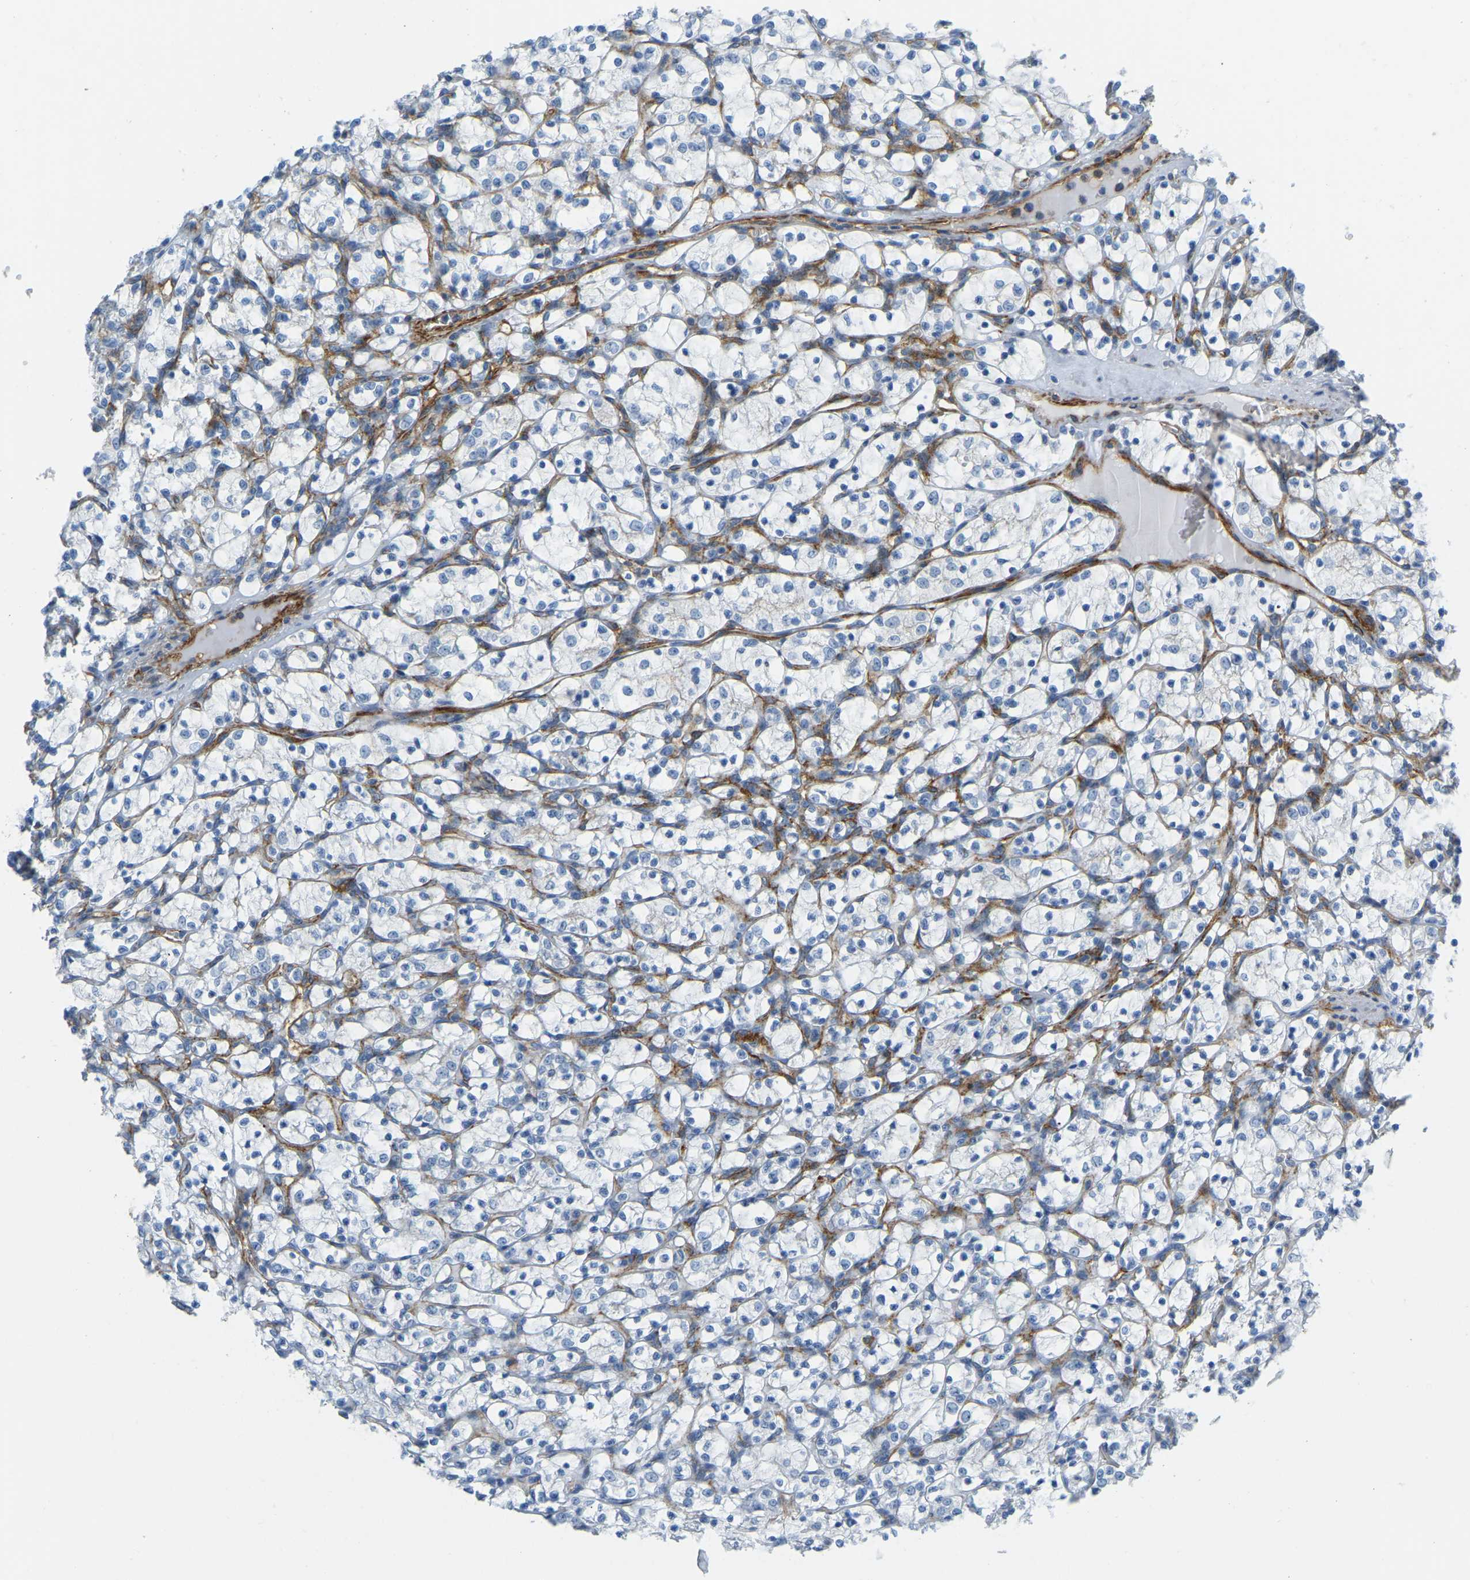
{"staining": {"intensity": "negative", "quantity": "none", "location": "none"}, "tissue": "renal cancer", "cell_type": "Tumor cells", "image_type": "cancer", "snomed": [{"axis": "morphology", "description": "Adenocarcinoma, NOS"}, {"axis": "topography", "description": "Kidney"}], "caption": "A photomicrograph of human renal cancer (adenocarcinoma) is negative for staining in tumor cells.", "gene": "MYL3", "patient": {"sex": "female", "age": 69}}